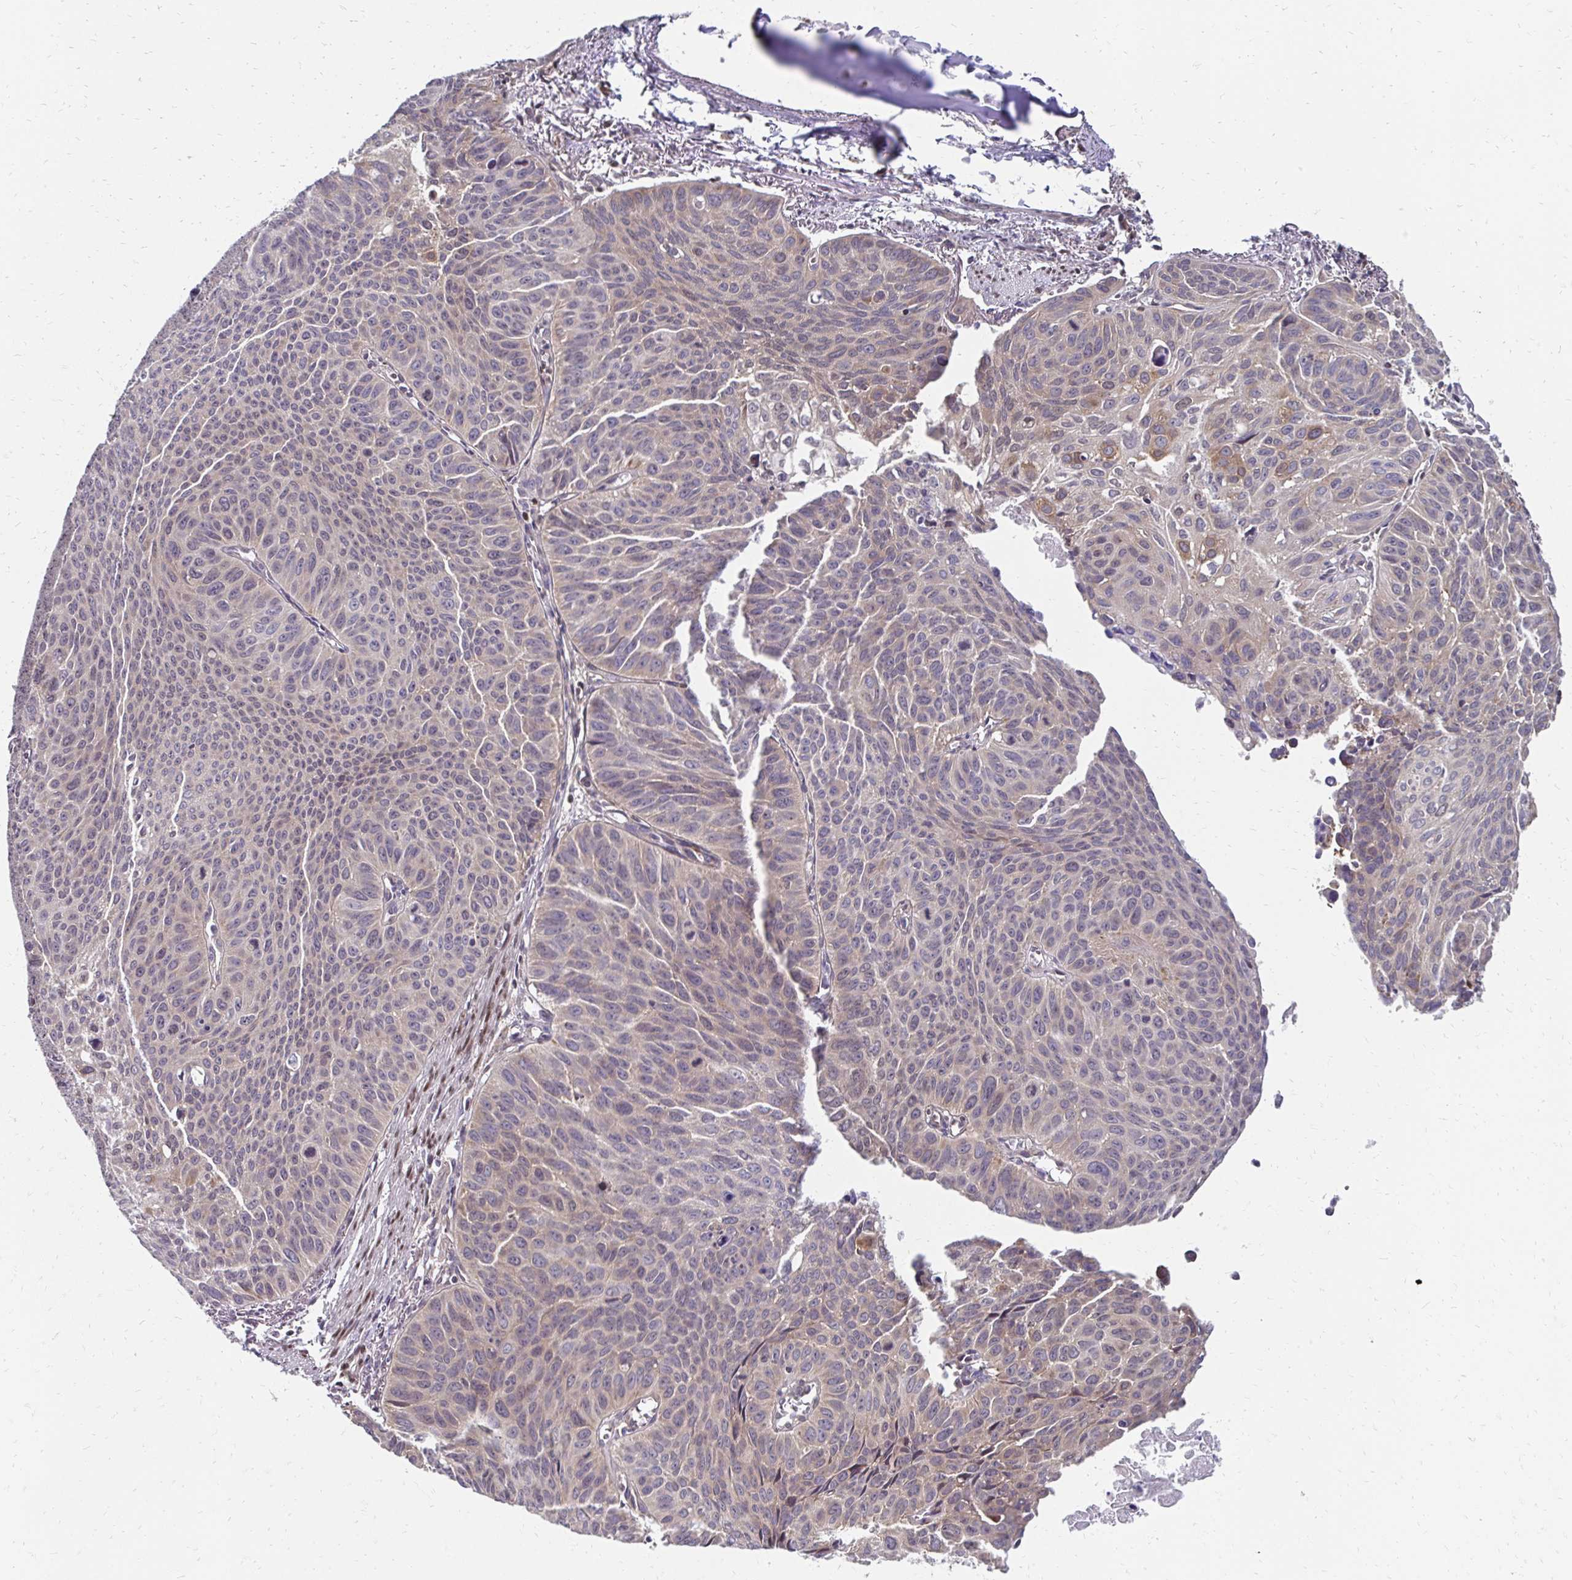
{"staining": {"intensity": "negative", "quantity": "none", "location": "none"}, "tissue": "lung cancer", "cell_type": "Tumor cells", "image_type": "cancer", "snomed": [{"axis": "morphology", "description": "Squamous cell carcinoma, NOS"}, {"axis": "topography", "description": "Lung"}], "caption": "Immunohistochemistry (IHC) histopathology image of neoplastic tissue: human lung squamous cell carcinoma stained with DAB demonstrates no significant protein expression in tumor cells.", "gene": "CBX7", "patient": {"sex": "male", "age": 71}}